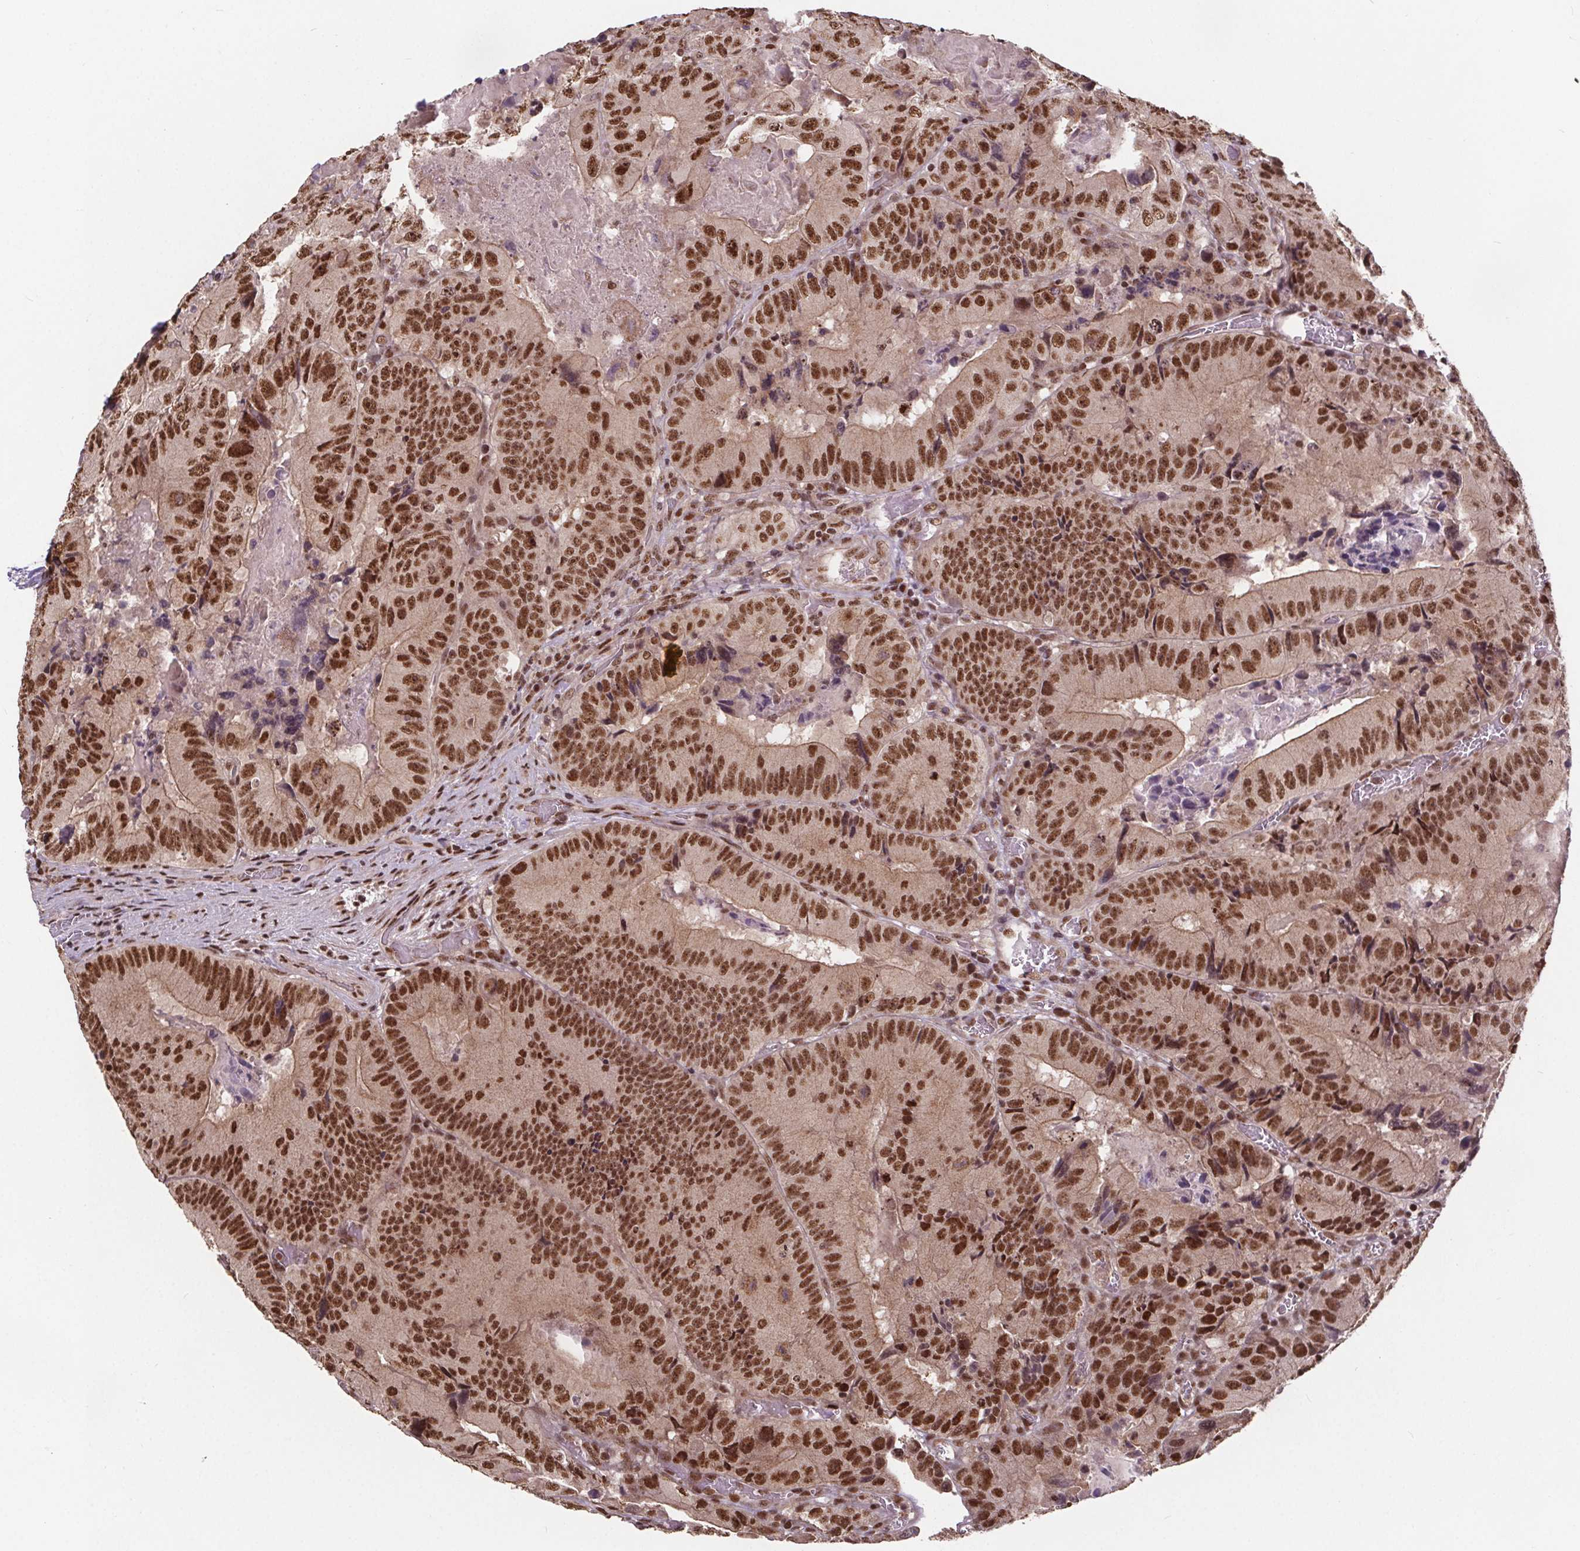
{"staining": {"intensity": "moderate", "quantity": ">75%", "location": "nuclear"}, "tissue": "colorectal cancer", "cell_type": "Tumor cells", "image_type": "cancer", "snomed": [{"axis": "morphology", "description": "Adenocarcinoma, NOS"}, {"axis": "topography", "description": "Colon"}], "caption": "Moderate nuclear expression is present in approximately >75% of tumor cells in colorectal cancer (adenocarcinoma).", "gene": "JARID2", "patient": {"sex": "female", "age": 86}}